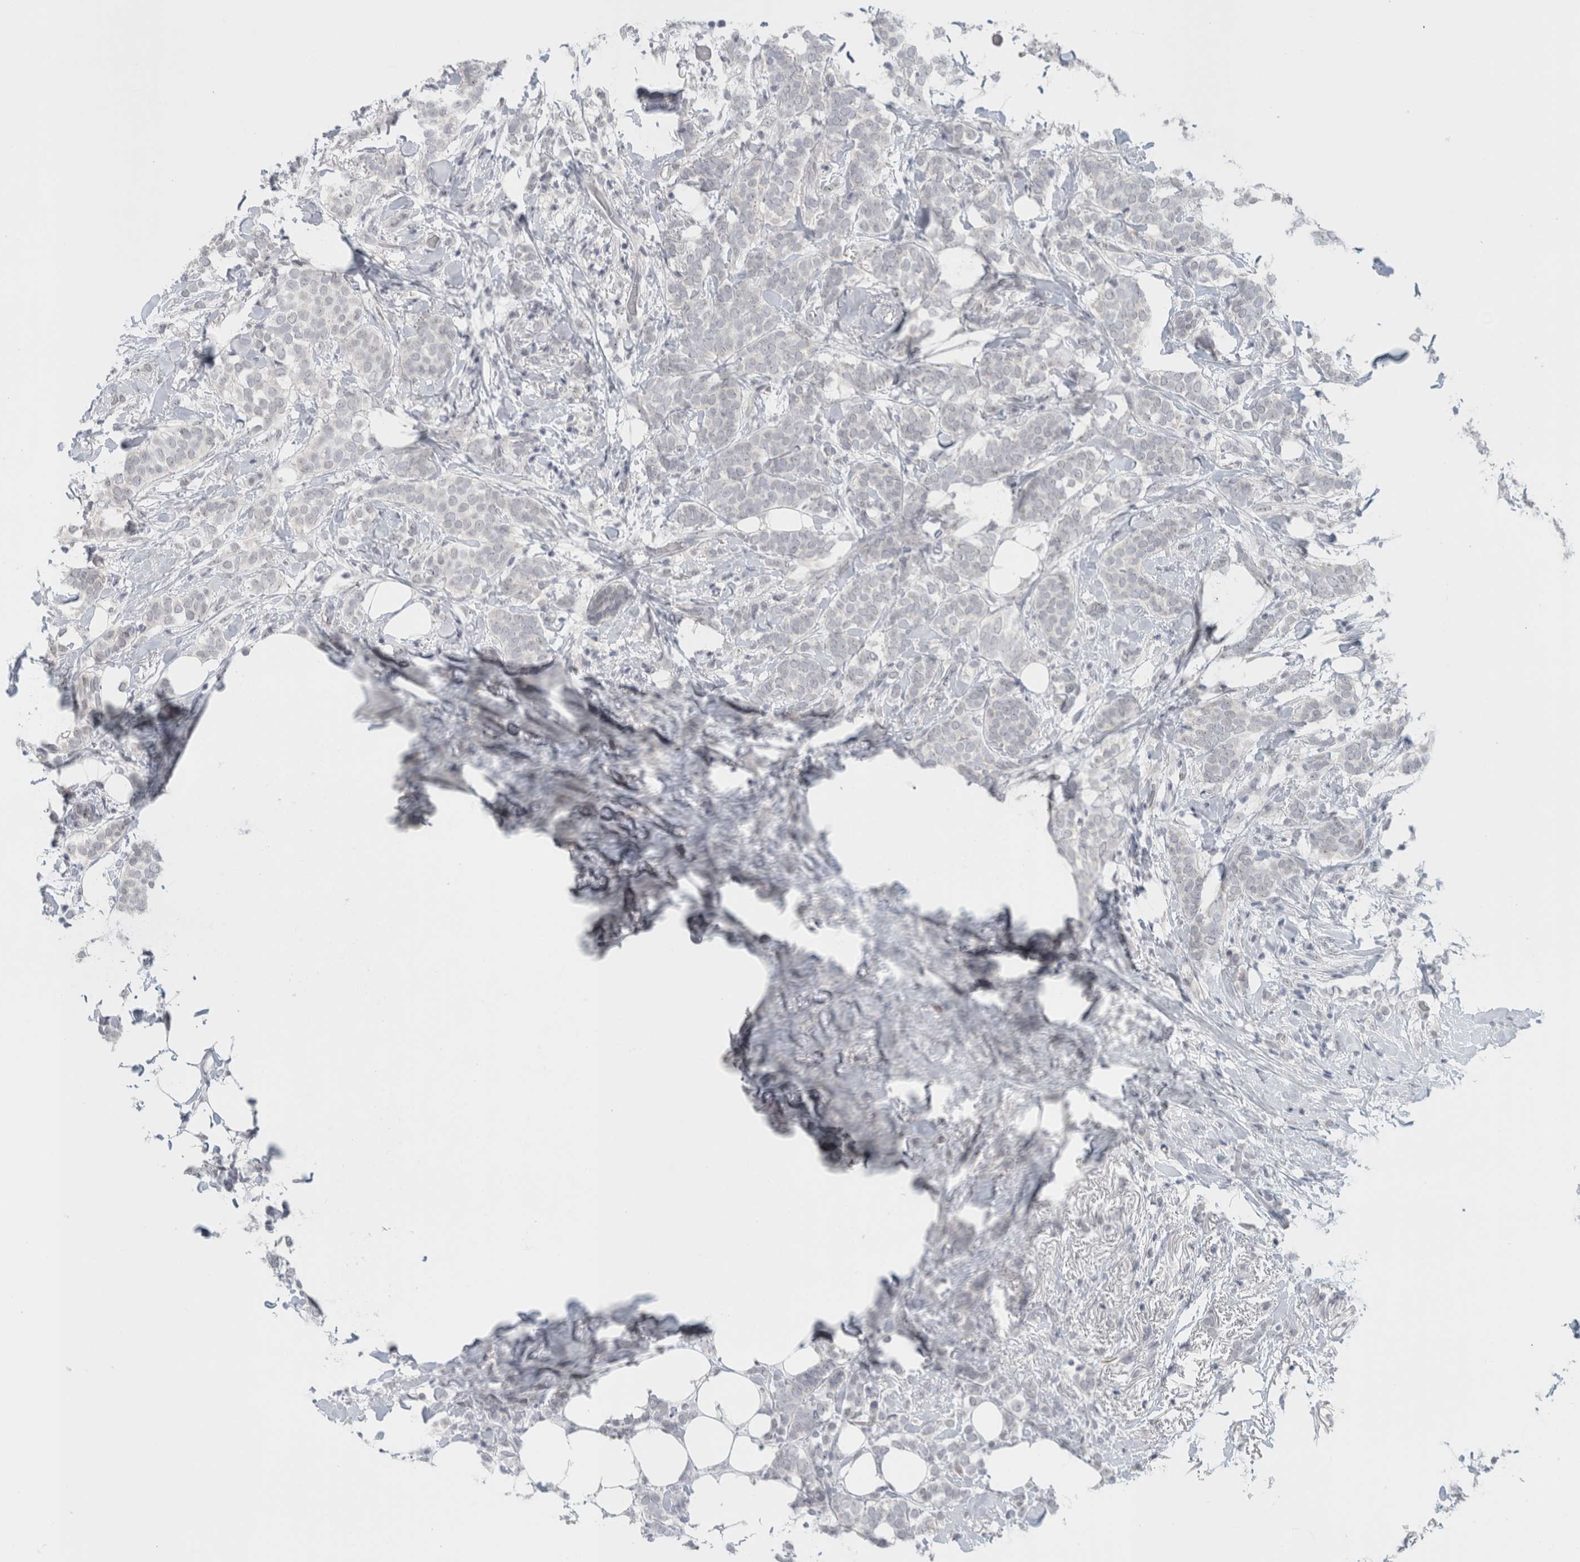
{"staining": {"intensity": "negative", "quantity": "none", "location": "none"}, "tissue": "breast cancer", "cell_type": "Tumor cells", "image_type": "cancer", "snomed": [{"axis": "morphology", "description": "Lobular carcinoma"}, {"axis": "topography", "description": "Breast"}], "caption": "DAB (3,3'-diaminobenzidine) immunohistochemical staining of breast lobular carcinoma reveals no significant expression in tumor cells.", "gene": "FMR1NB", "patient": {"sex": "female", "age": 50}}